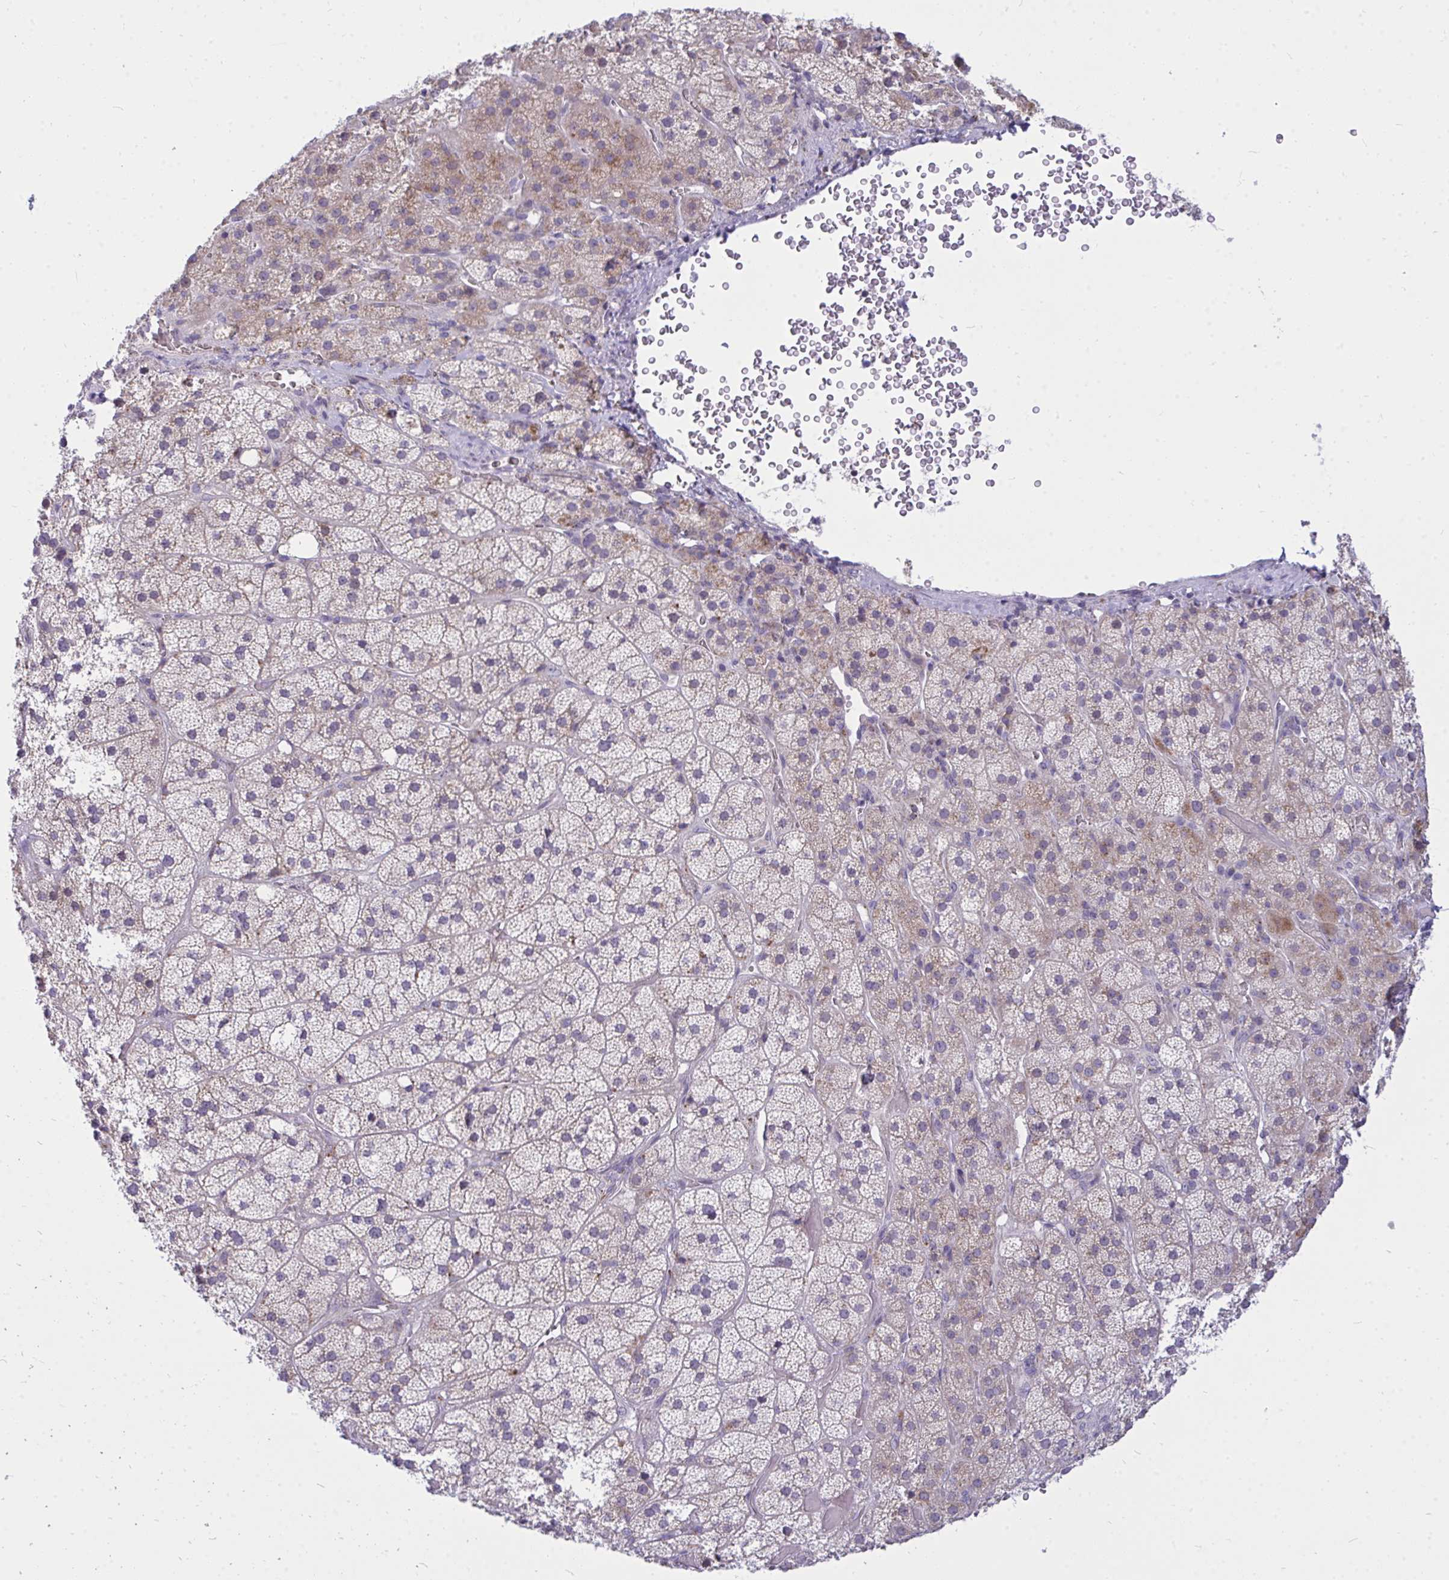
{"staining": {"intensity": "moderate", "quantity": "<25%", "location": "cytoplasmic/membranous"}, "tissue": "adrenal gland", "cell_type": "Glandular cells", "image_type": "normal", "snomed": [{"axis": "morphology", "description": "Normal tissue, NOS"}, {"axis": "topography", "description": "Adrenal gland"}], "caption": "Immunohistochemical staining of unremarkable adrenal gland shows <25% levels of moderate cytoplasmic/membranous protein expression in approximately <25% of glandular cells. The protein of interest is shown in brown color, while the nuclei are stained blue.", "gene": "ZSCAN25", "patient": {"sex": "male", "age": 57}}